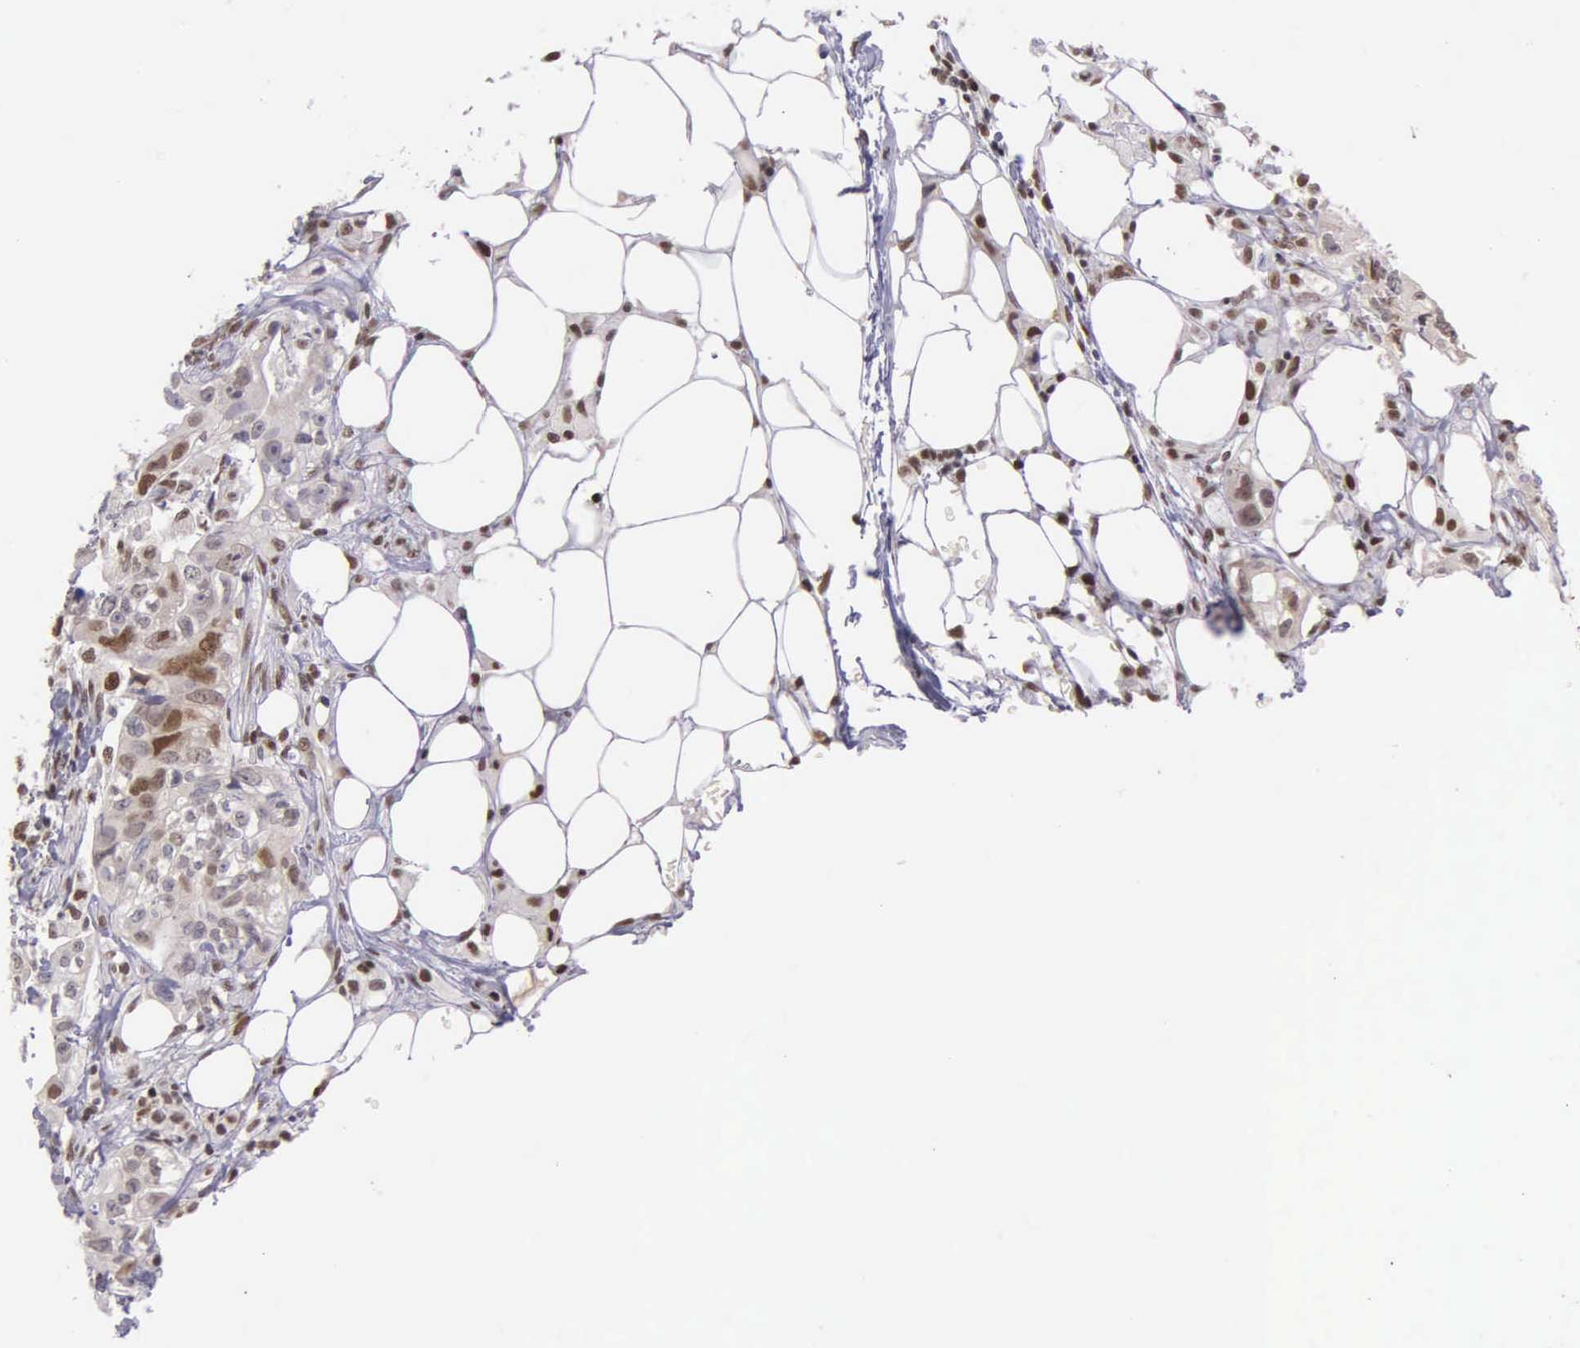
{"staining": {"intensity": "moderate", "quantity": "25%-75%", "location": "cytoplasmic/membranous,nuclear"}, "tissue": "colorectal cancer", "cell_type": "Tumor cells", "image_type": "cancer", "snomed": [{"axis": "morphology", "description": "Adenocarcinoma, NOS"}, {"axis": "topography", "description": "Rectum"}], "caption": "Protein expression analysis of human colorectal cancer (adenocarcinoma) reveals moderate cytoplasmic/membranous and nuclear staining in about 25%-75% of tumor cells. Using DAB (3,3'-diaminobenzidine) (brown) and hematoxylin (blue) stains, captured at high magnification using brightfield microscopy.", "gene": "UBR7", "patient": {"sex": "female", "age": 57}}